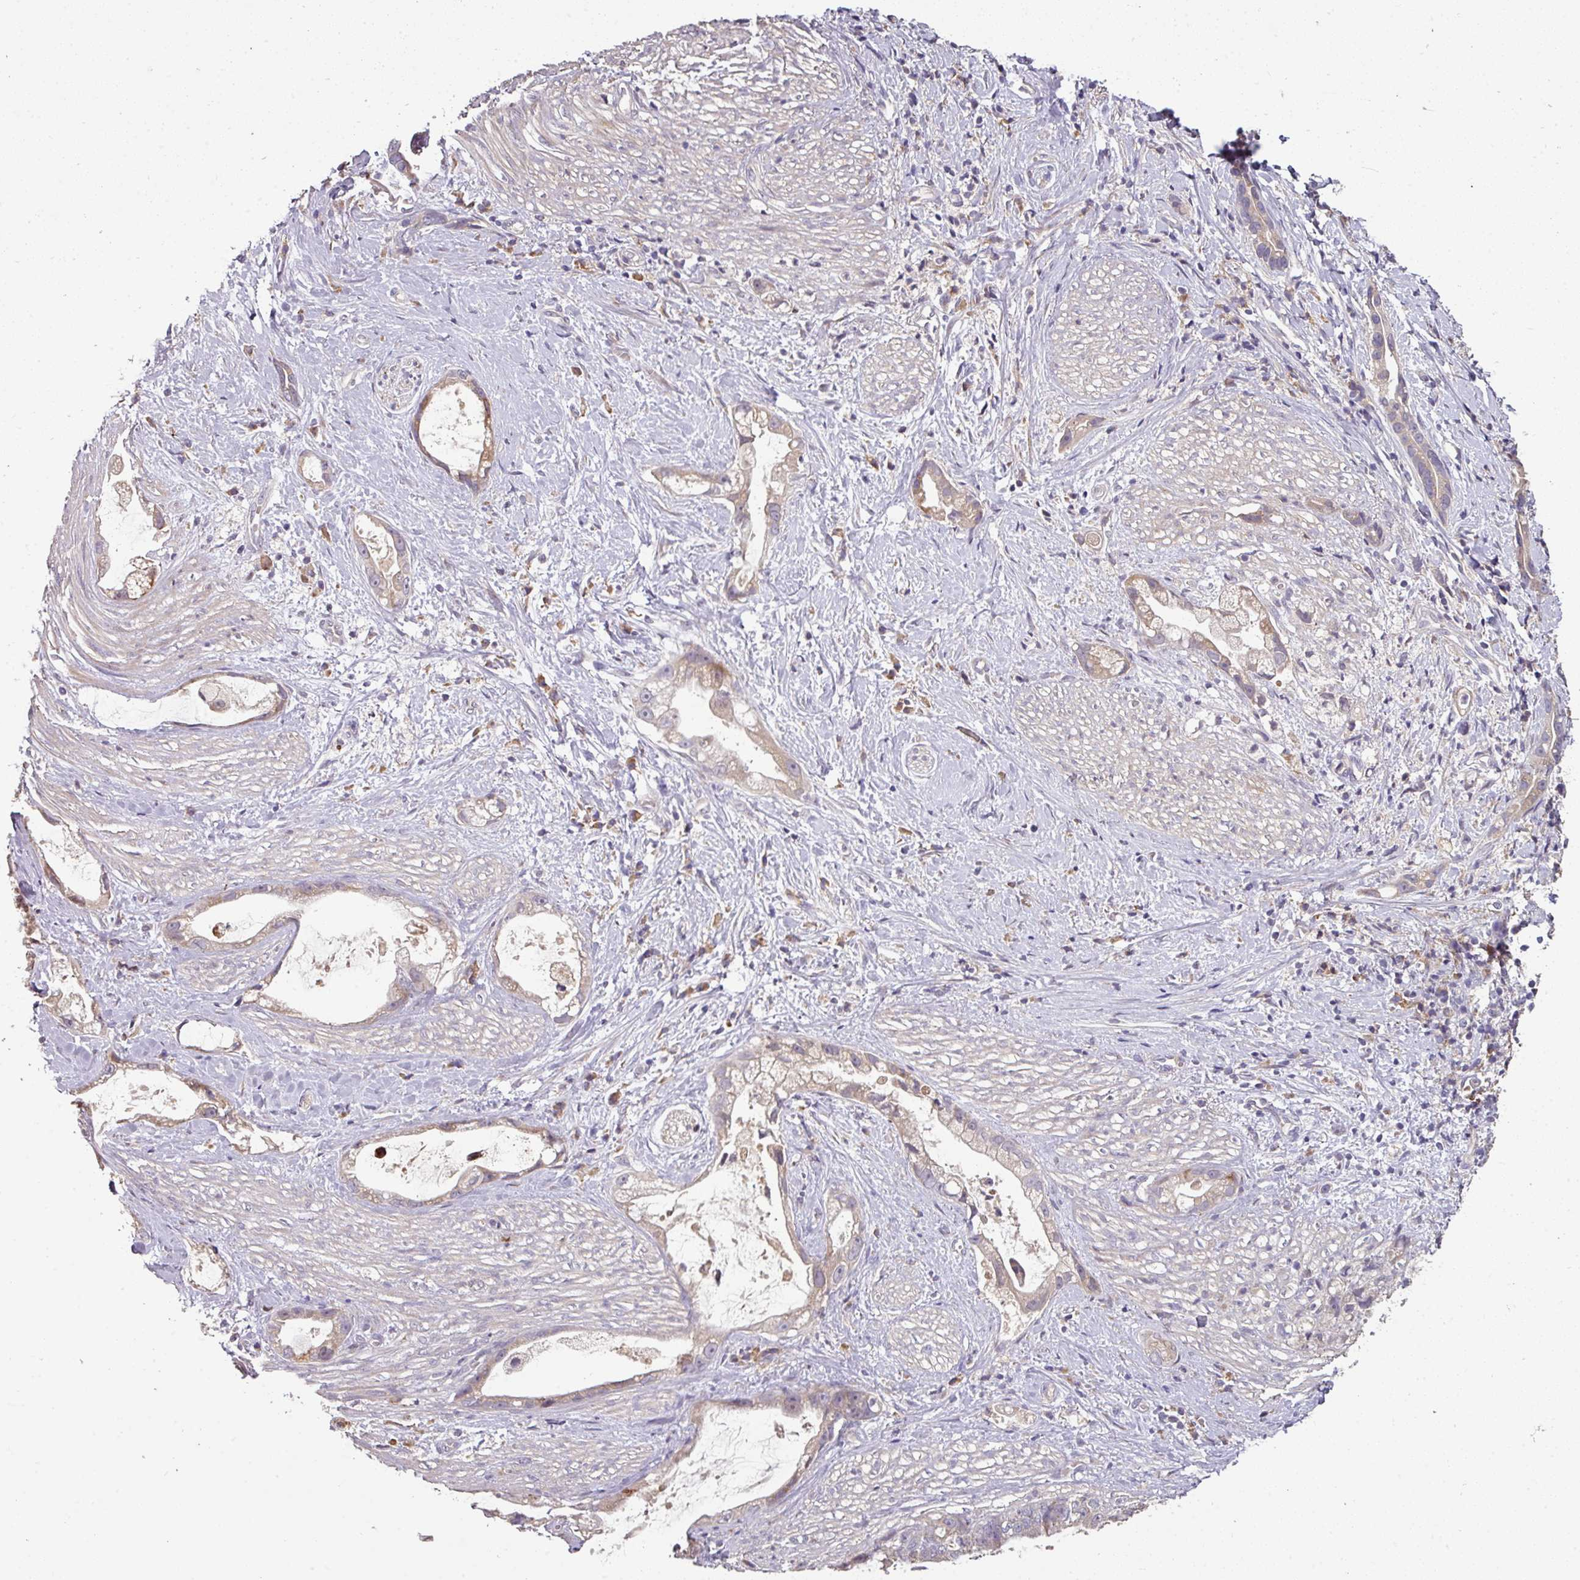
{"staining": {"intensity": "moderate", "quantity": "25%-75%", "location": "cytoplasmic/membranous"}, "tissue": "stomach cancer", "cell_type": "Tumor cells", "image_type": "cancer", "snomed": [{"axis": "morphology", "description": "Adenocarcinoma, NOS"}, {"axis": "topography", "description": "Stomach"}], "caption": "The histopathology image shows immunohistochemical staining of stomach cancer. There is moderate cytoplasmic/membranous positivity is seen in approximately 25%-75% of tumor cells. Using DAB (brown) and hematoxylin (blue) stains, captured at high magnification using brightfield microscopy.", "gene": "SPCS3", "patient": {"sex": "male", "age": 55}}